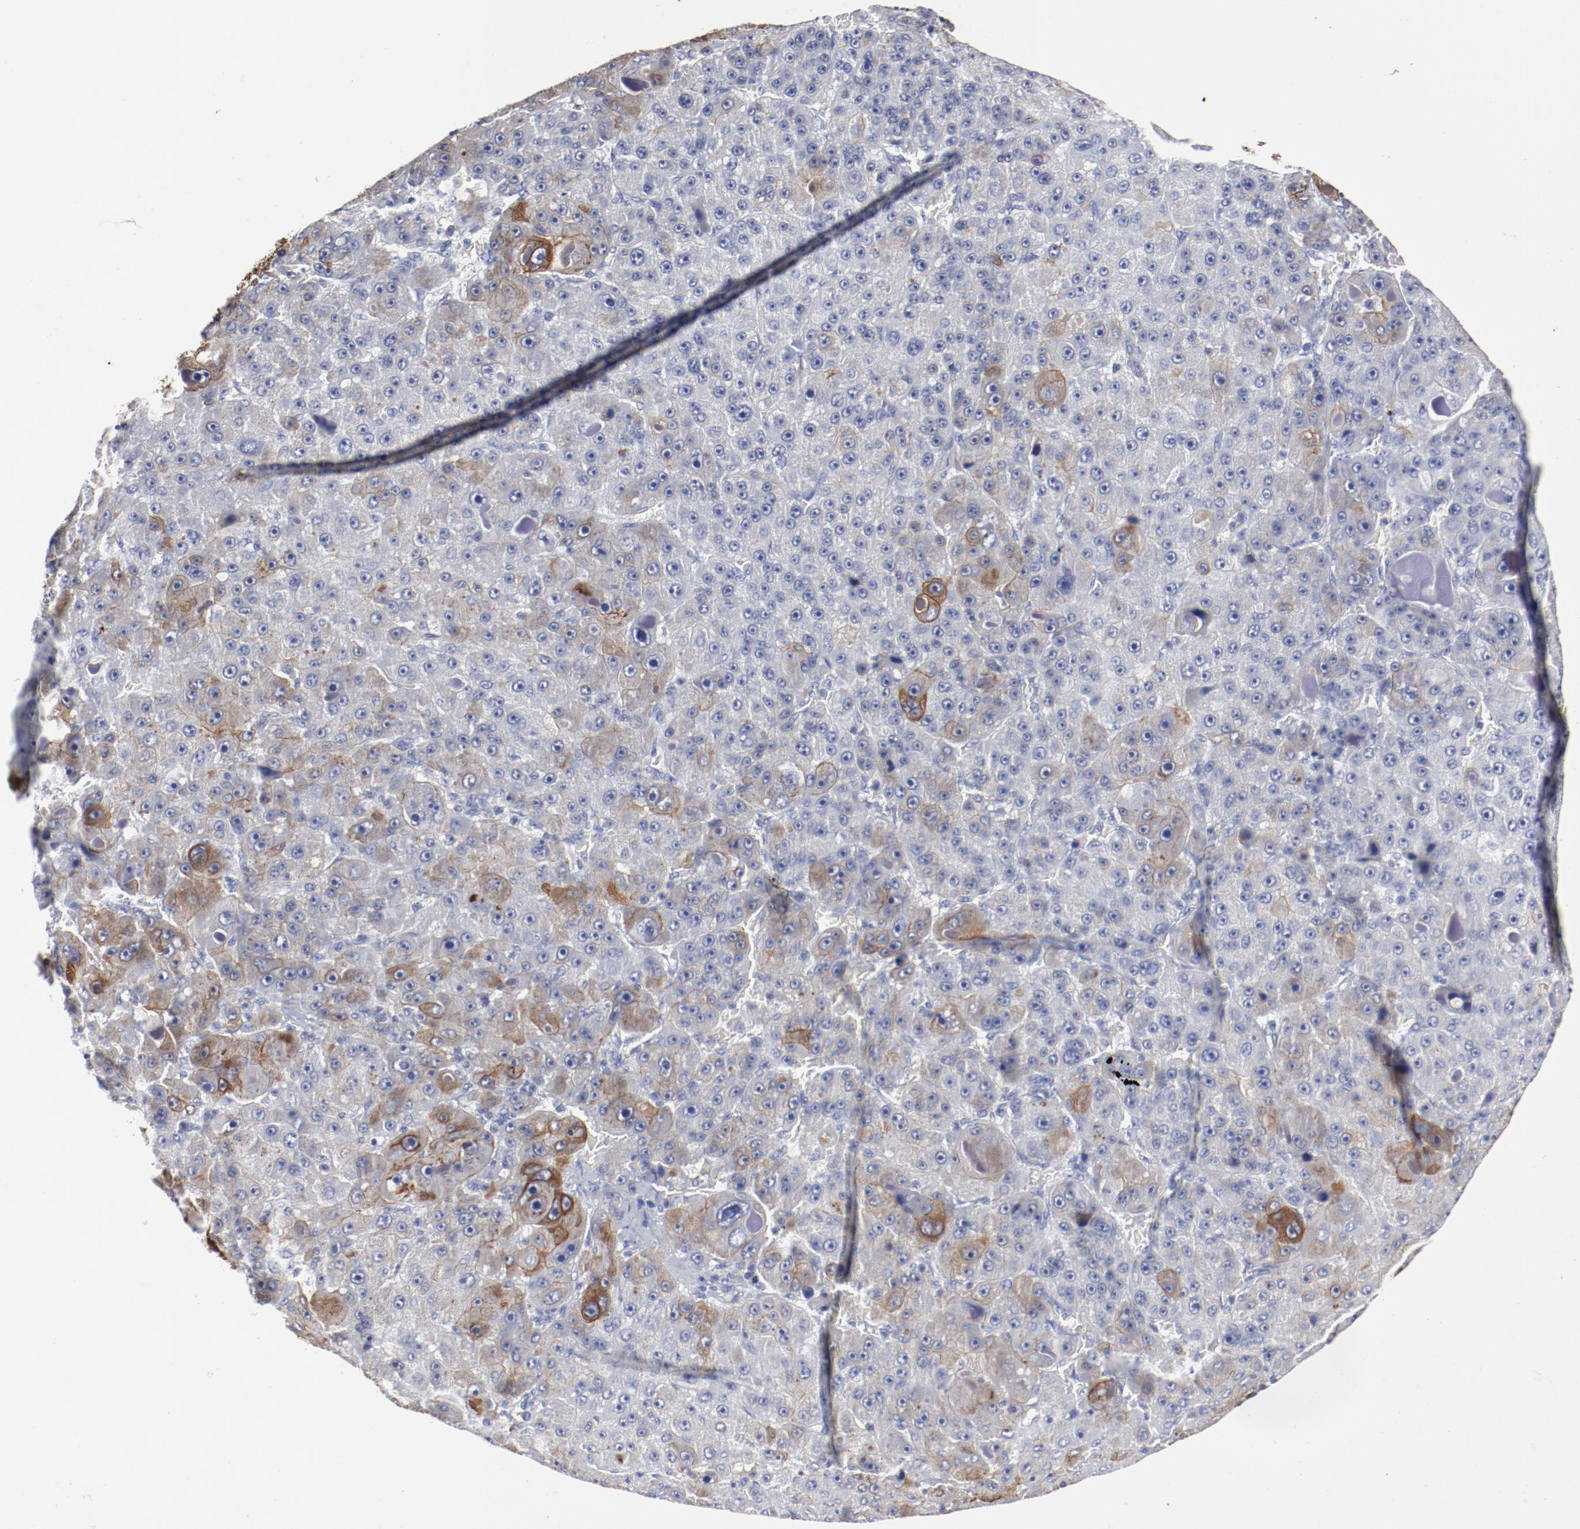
{"staining": {"intensity": "moderate", "quantity": "<25%", "location": "cytoplasmic/membranous"}, "tissue": "liver cancer", "cell_type": "Tumor cells", "image_type": "cancer", "snomed": [{"axis": "morphology", "description": "Carcinoma, Hepatocellular, NOS"}, {"axis": "topography", "description": "Liver"}], "caption": "Human liver cancer stained for a protein (brown) reveals moderate cytoplasmic/membranous positive expression in about <25% of tumor cells.", "gene": "TSPAN6", "patient": {"sex": "male", "age": 76}}